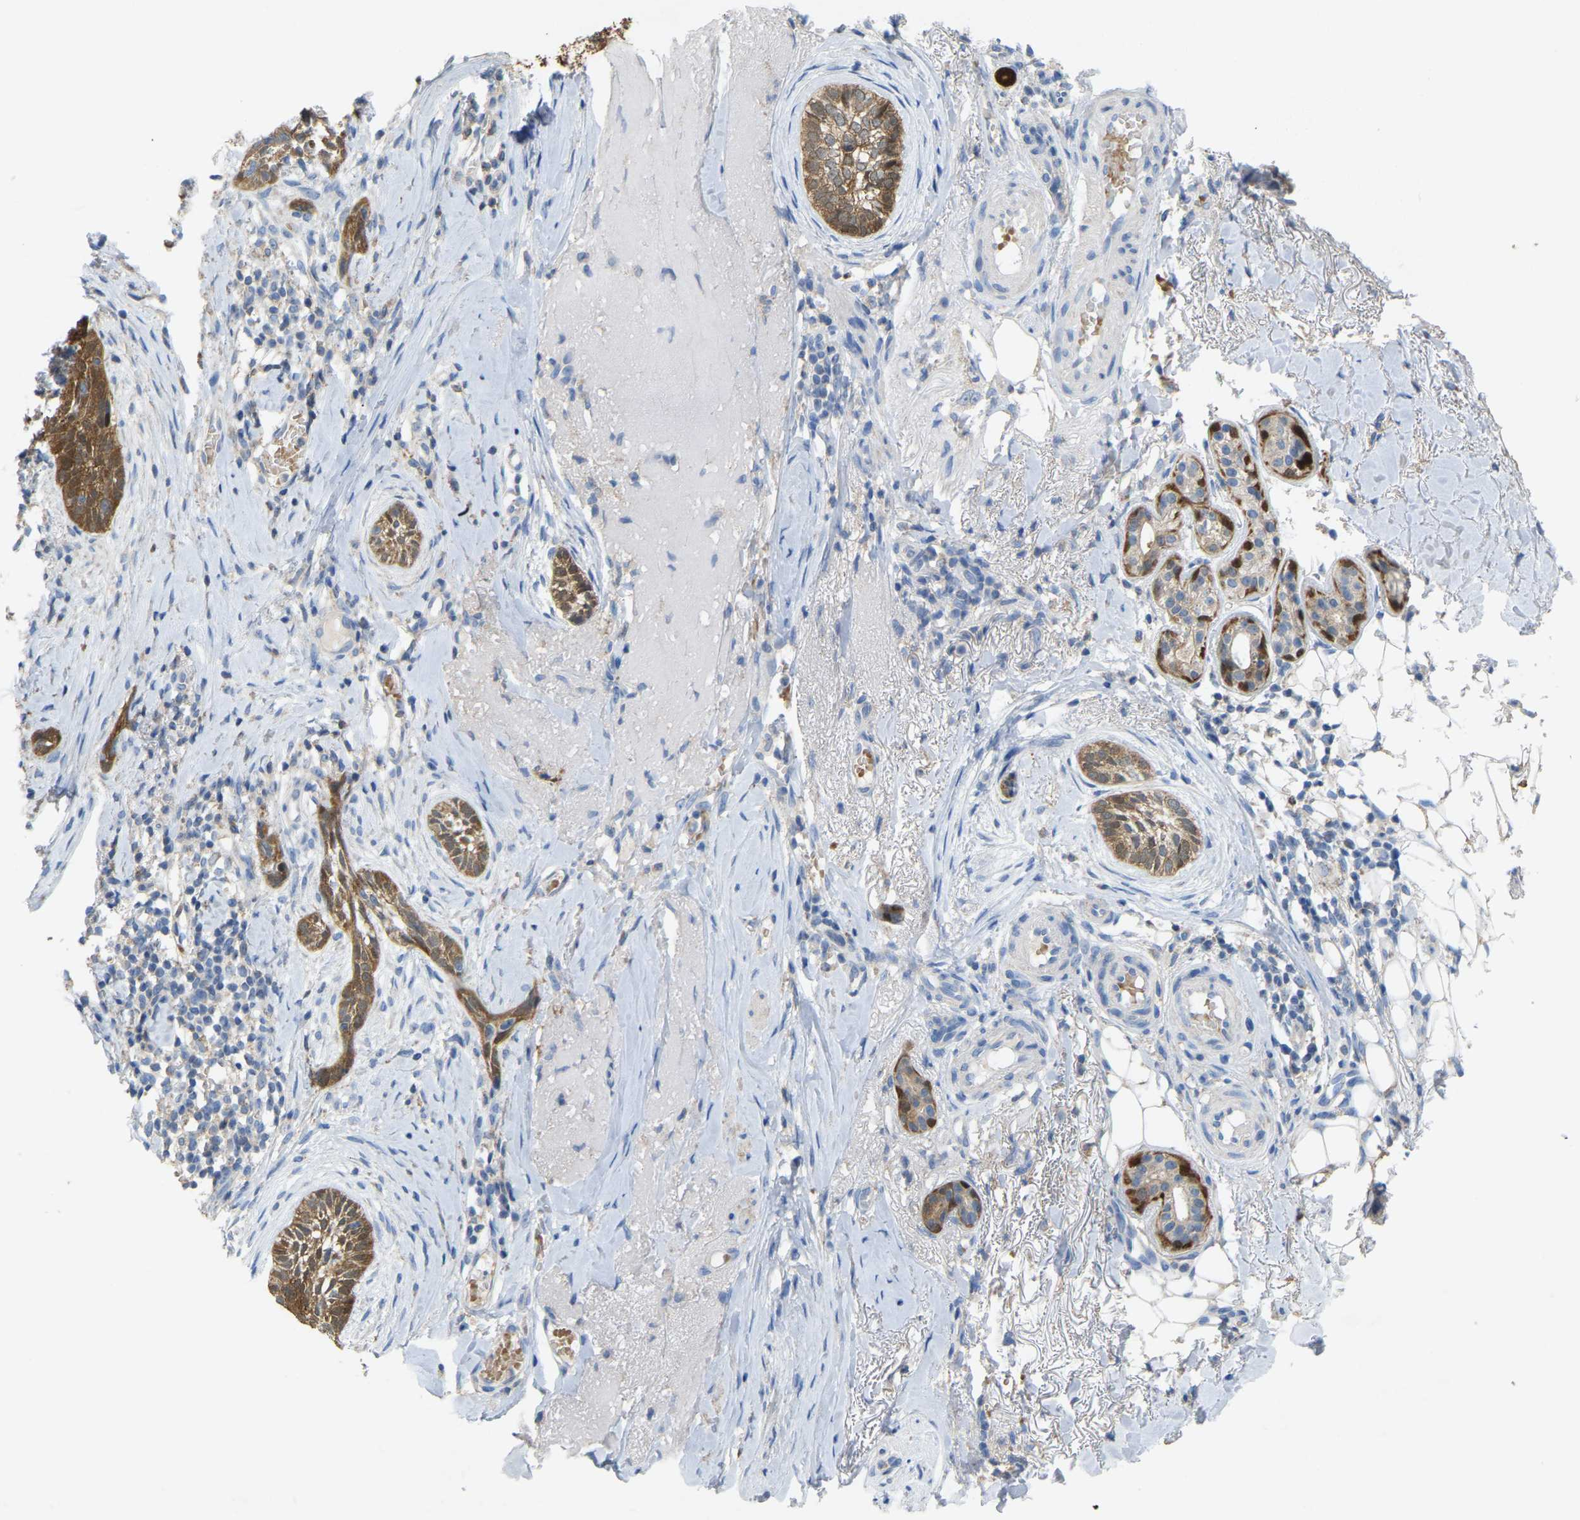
{"staining": {"intensity": "moderate", "quantity": ">75%", "location": "cytoplasmic/membranous"}, "tissue": "skin cancer", "cell_type": "Tumor cells", "image_type": "cancer", "snomed": [{"axis": "morphology", "description": "Basal cell carcinoma"}, {"axis": "topography", "description": "Skin"}], "caption": "DAB (3,3'-diaminobenzidine) immunohistochemical staining of human skin cancer (basal cell carcinoma) displays moderate cytoplasmic/membranous protein expression in about >75% of tumor cells. (IHC, brightfield microscopy, high magnification).", "gene": "SERPINB5", "patient": {"sex": "female", "age": 88}}